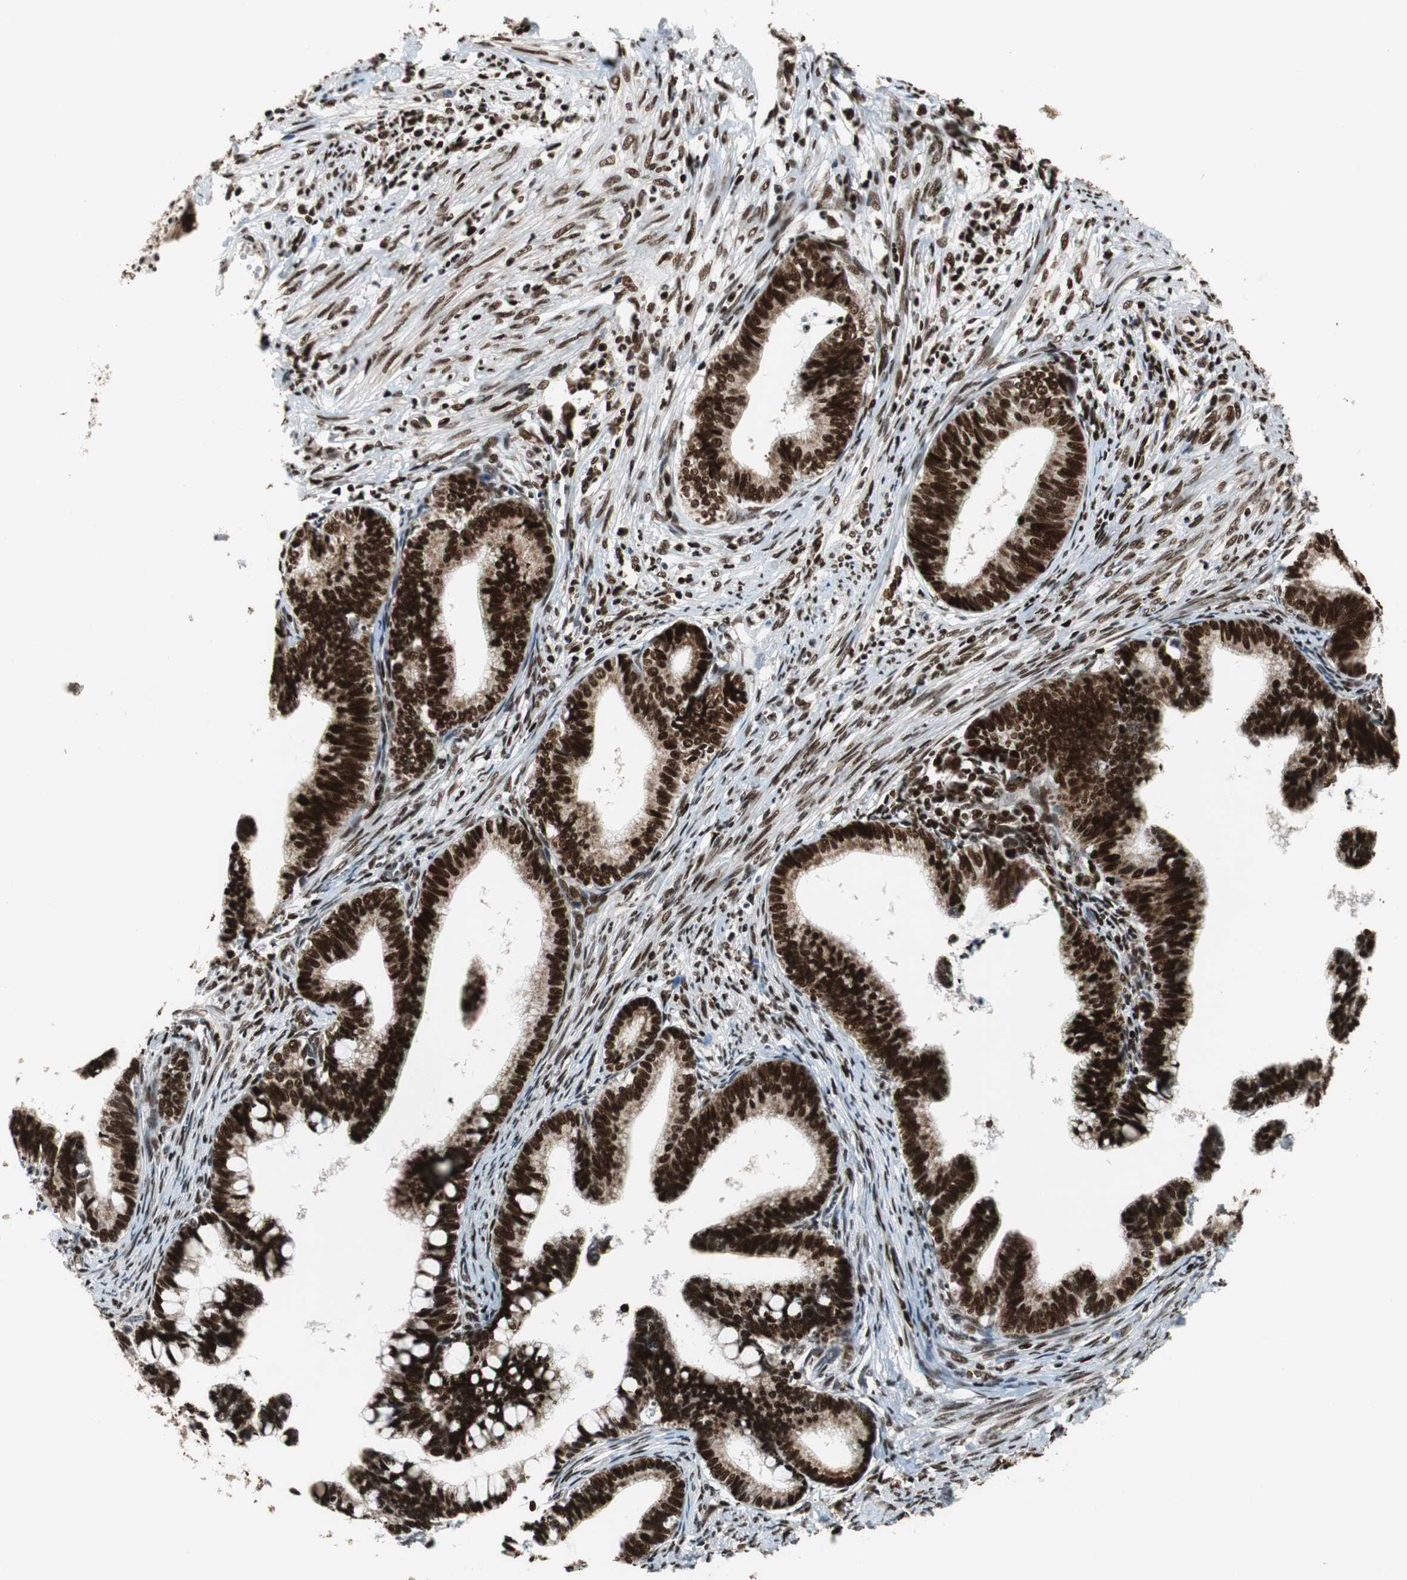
{"staining": {"intensity": "strong", "quantity": ">75%", "location": "cytoplasmic/membranous,nuclear"}, "tissue": "cervical cancer", "cell_type": "Tumor cells", "image_type": "cancer", "snomed": [{"axis": "morphology", "description": "Adenocarcinoma, NOS"}, {"axis": "topography", "description": "Cervix"}], "caption": "Protein expression analysis of cervical cancer (adenocarcinoma) demonstrates strong cytoplasmic/membranous and nuclear positivity in about >75% of tumor cells.", "gene": "HDAC1", "patient": {"sex": "female", "age": 36}}